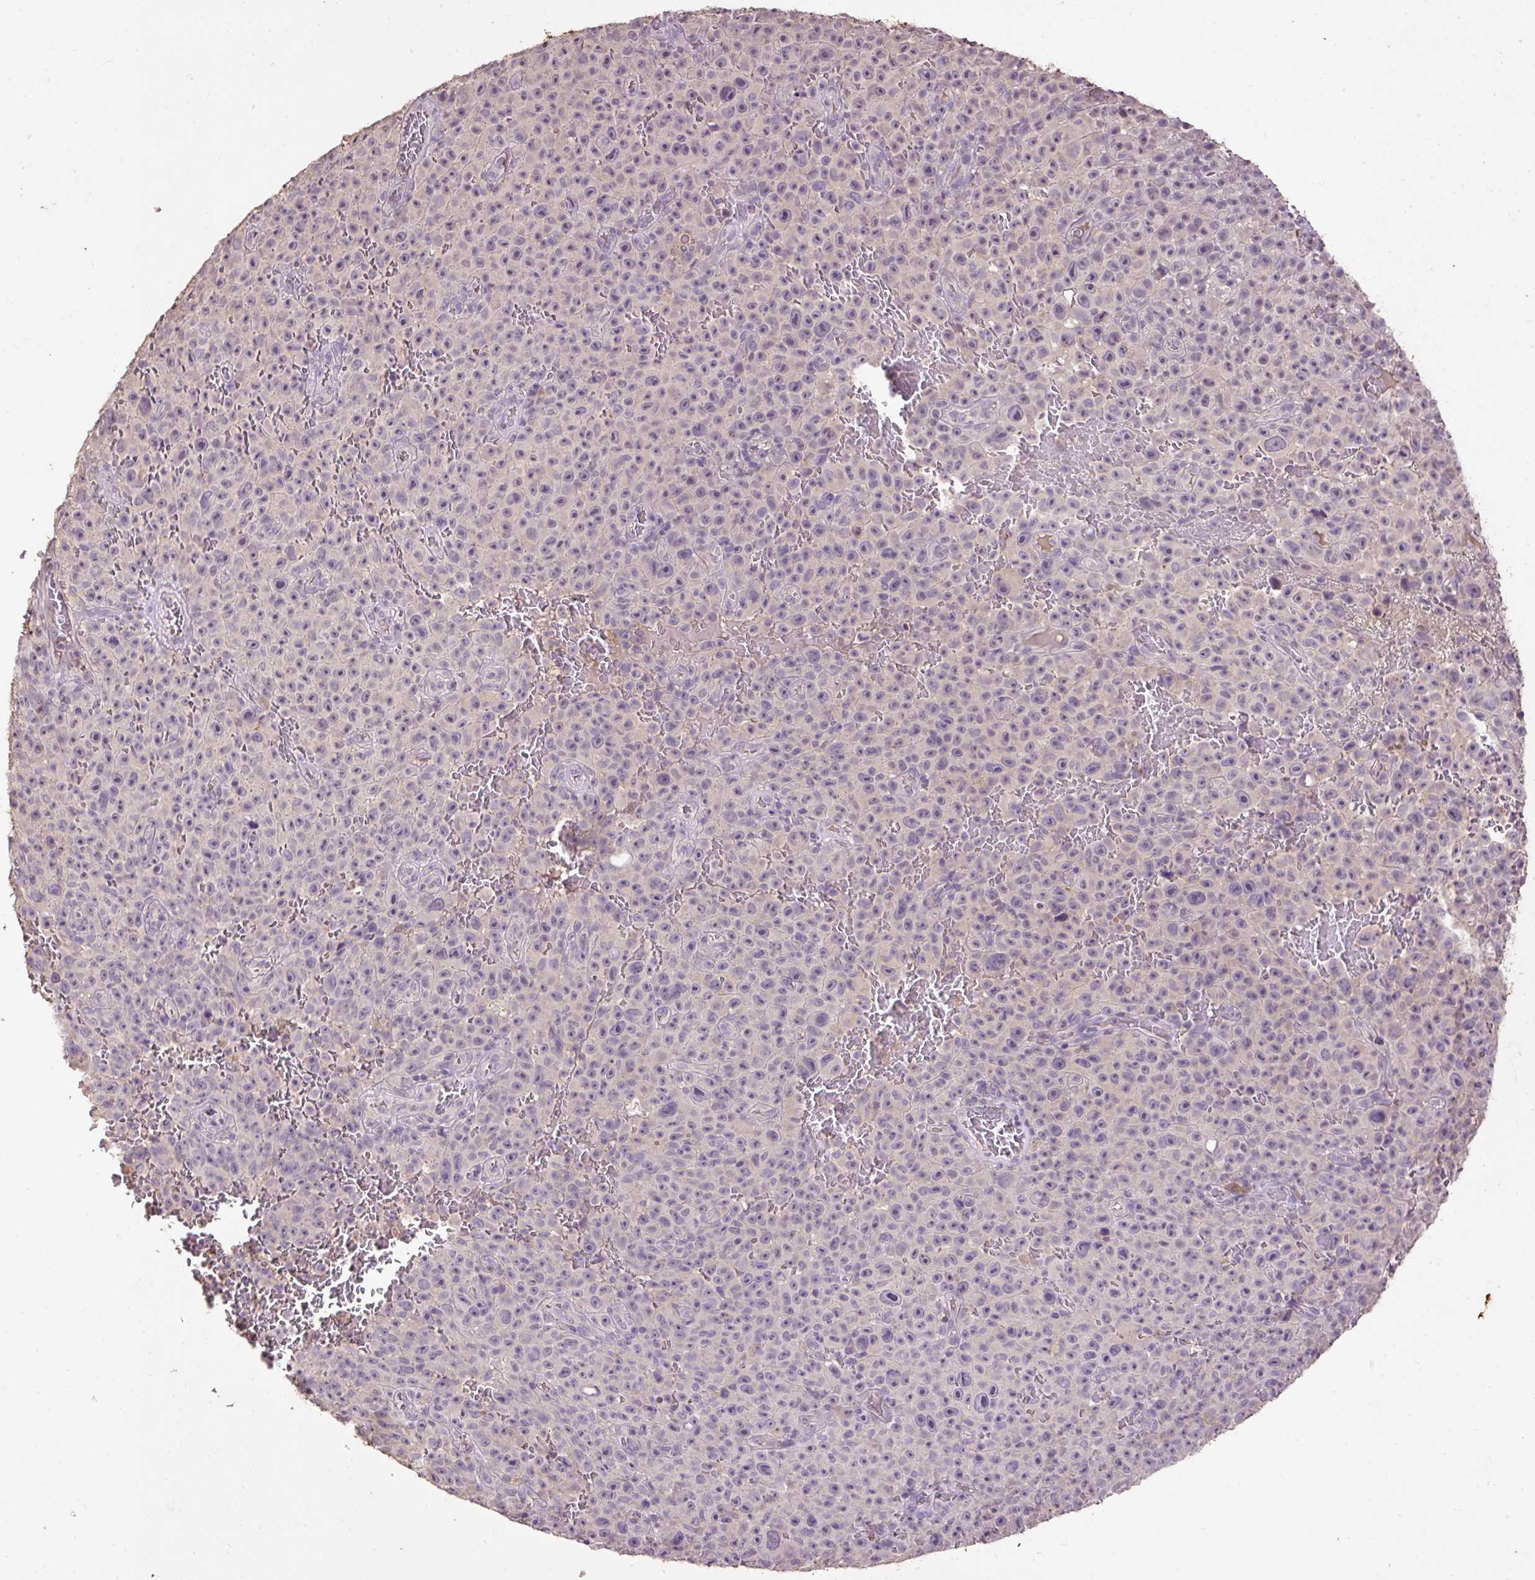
{"staining": {"intensity": "negative", "quantity": "none", "location": "none"}, "tissue": "melanoma", "cell_type": "Tumor cells", "image_type": "cancer", "snomed": [{"axis": "morphology", "description": "Malignant melanoma, NOS"}, {"axis": "topography", "description": "Skin"}], "caption": "Immunohistochemistry (IHC) of melanoma exhibits no positivity in tumor cells.", "gene": "LRTM2", "patient": {"sex": "female", "age": 82}}